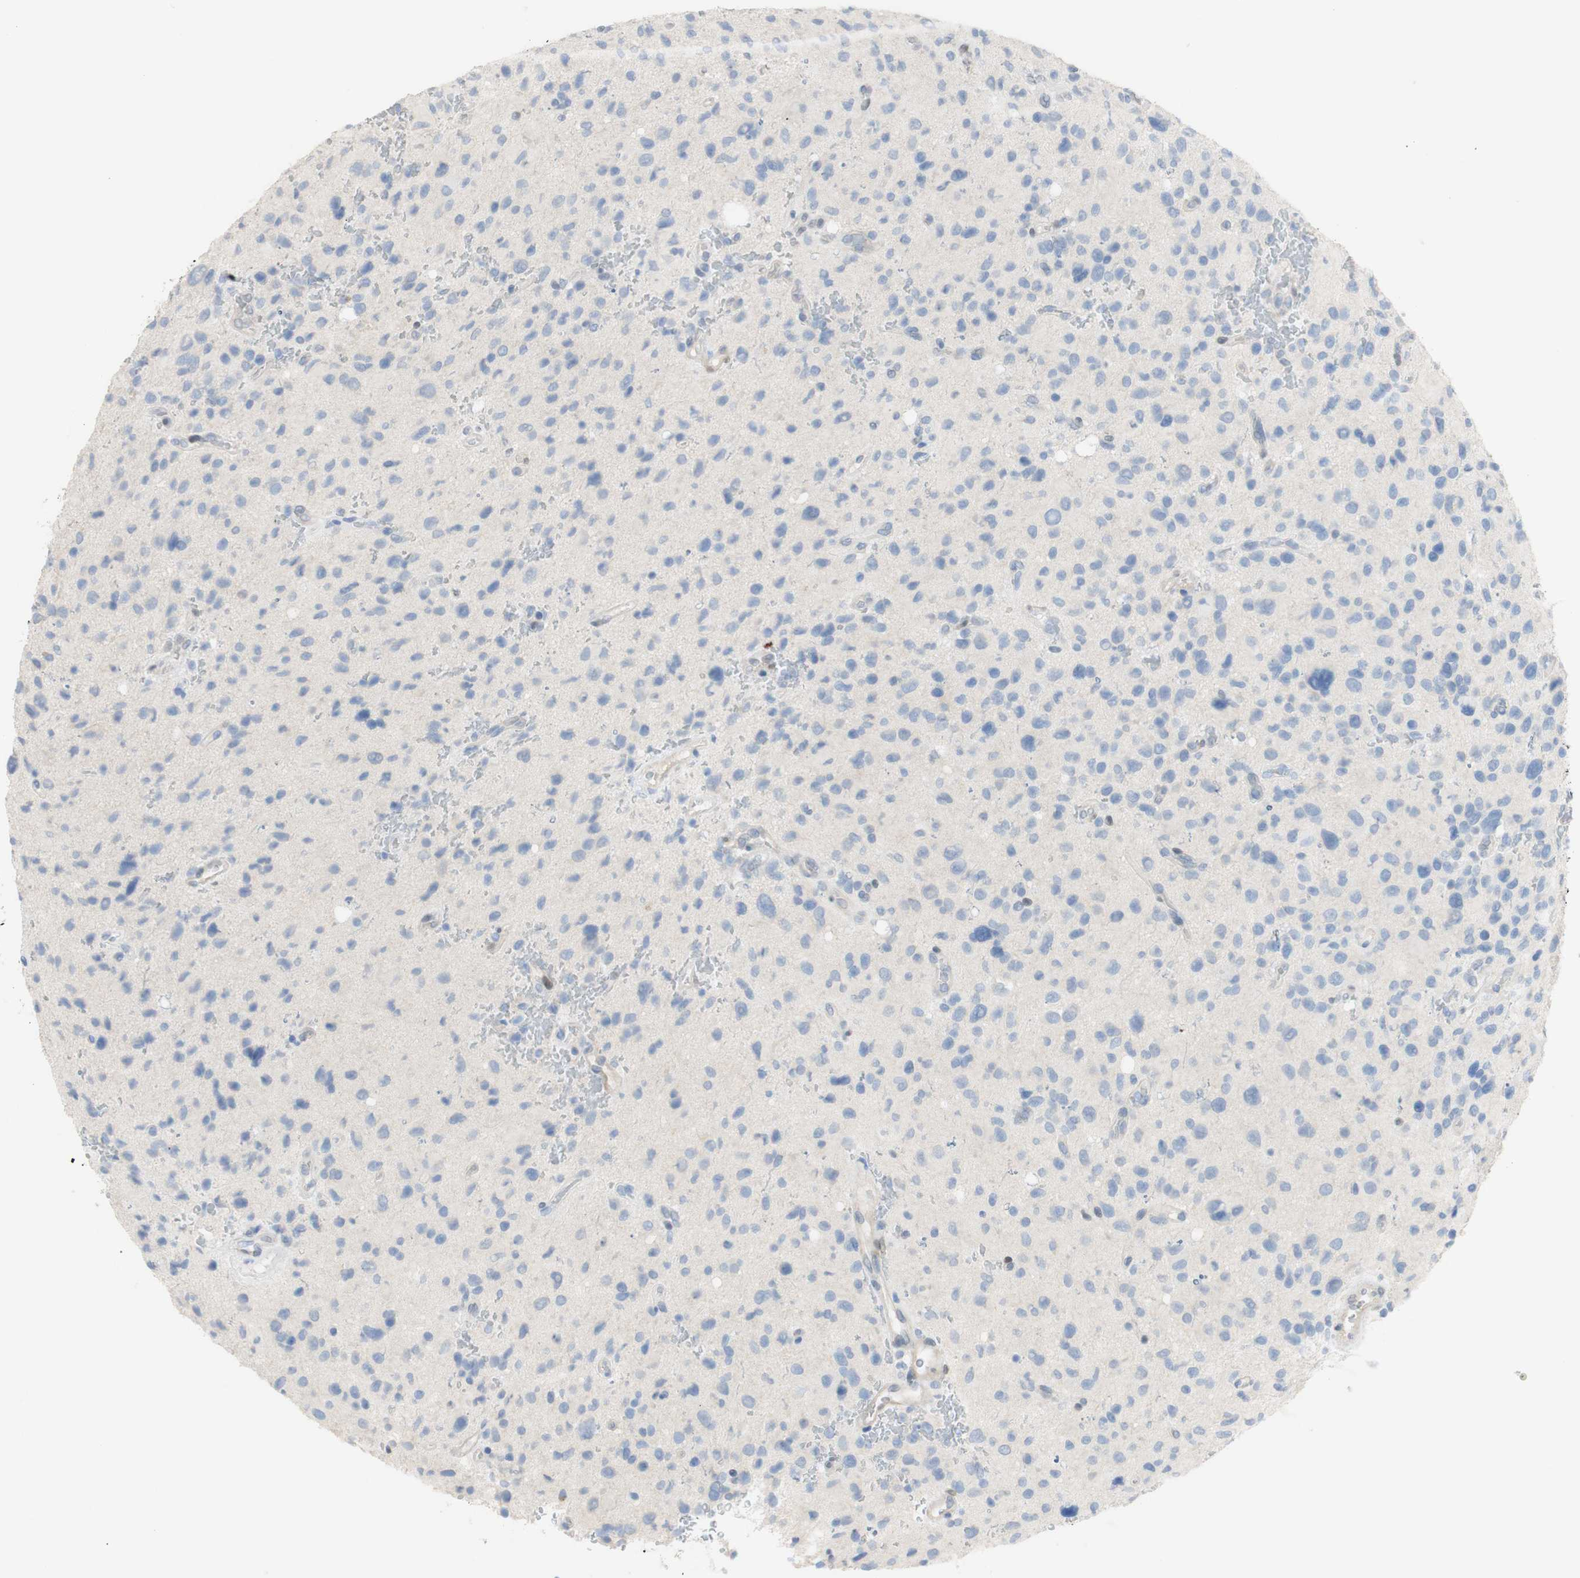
{"staining": {"intensity": "negative", "quantity": "none", "location": "none"}, "tissue": "glioma", "cell_type": "Tumor cells", "image_type": "cancer", "snomed": [{"axis": "morphology", "description": "Glioma, malignant, High grade"}, {"axis": "topography", "description": "Brain"}], "caption": "The histopathology image exhibits no significant expression in tumor cells of malignant glioma (high-grade). The staining was performed using DAB to visualize the protein expression in brown, while the nuclei were stained in blue with hematoxylin (Magnification: 20x).", "gene": "SELENBP1", "patient": {"sex": "male", "age": 48}}